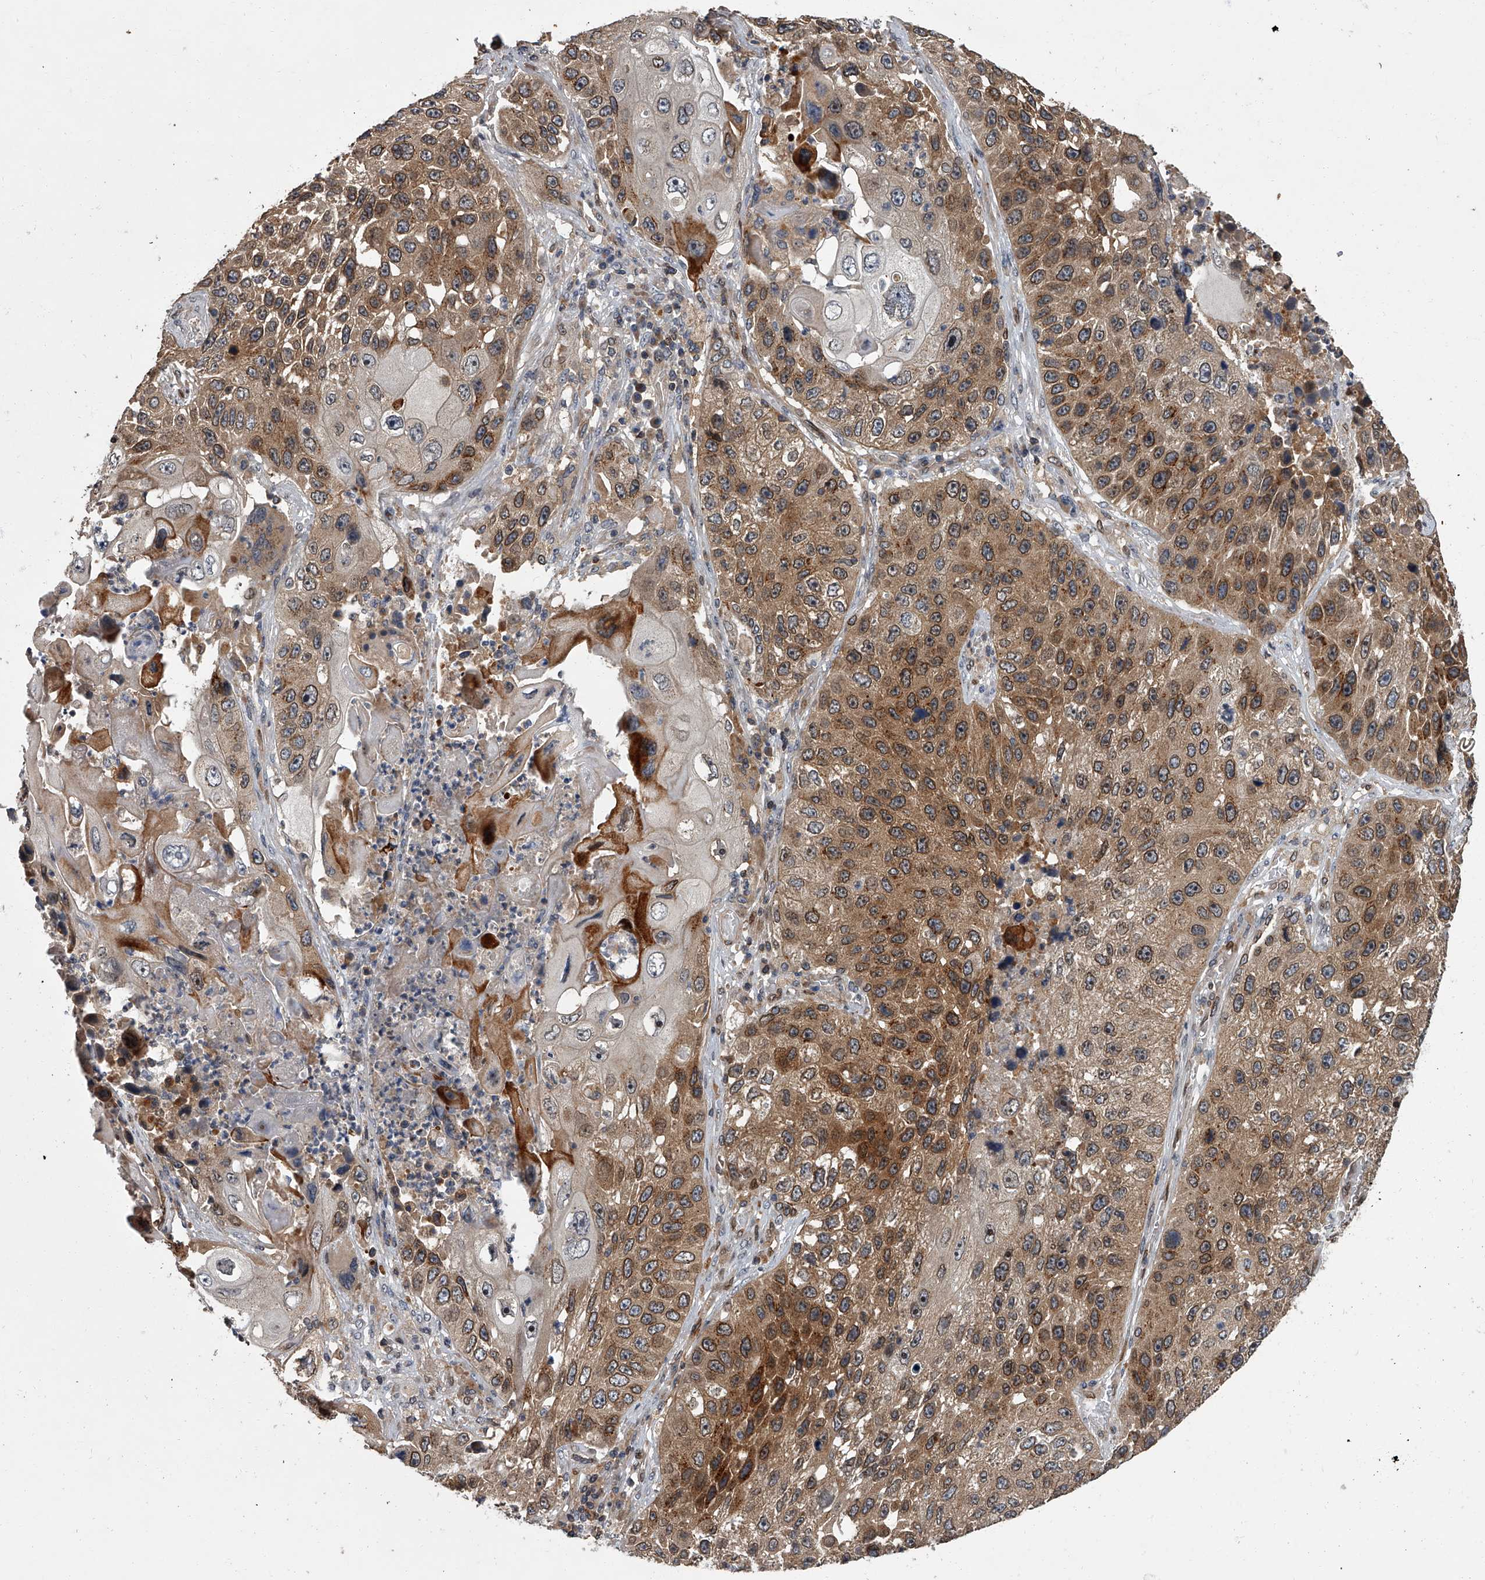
{"staining": {"intensity": "moderate", "quantity": ">75%", "location": "cytoplasmic/membranous,nuclear"}, "tissue": "lung cancer", "cell_type": "Tumor cells", "image_type": "cancer", "snomed": [{"axis": "morphology", "description": "Squamous cell carcinoma, NOS"}, {"axis": "topography", "description": "Lung"}], "caption": "Immunohistochemical staining of human lung cancer (squamous cell carcinoma) shows medium levels of moderate cytoplasmic/membranous and nuclear expression in approximately >75% of tumor cells.", "gene": "LRRC8C", "patient": {"sex": "male", "age": 61}}